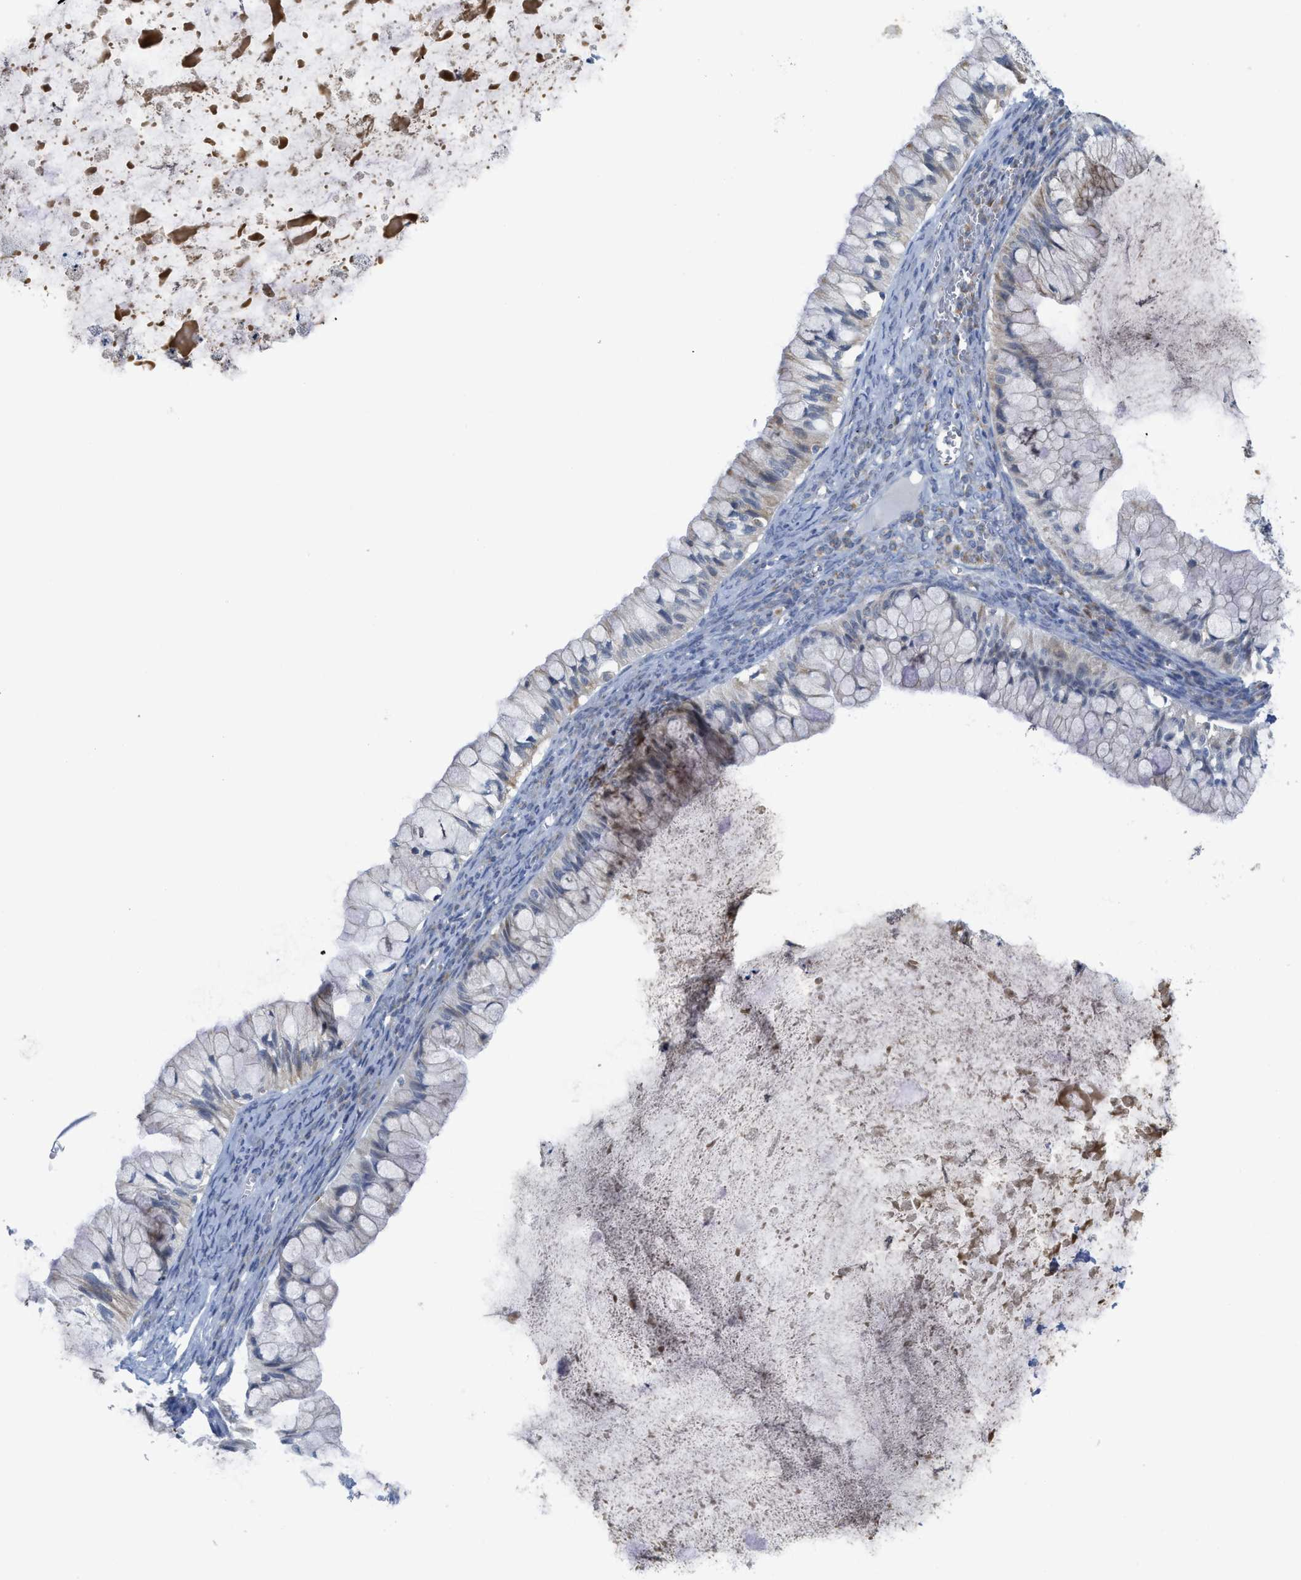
{"staining": {"intensity": "weak", "quantity": "<25%", "location": "cytoplasmic/membranous"}, "tissue": "ovarian cancer", "cell_type": "Tumor cells", "image_type": "cancer", "snomed": [{"axis": "morphology", "description": "Cystadenocarcinoma, mucinous, NOS"}, {"axis": "topography", "description": "Ovary"}], "caption": "The IHC image has no significant positivity in tumor cells of ovarian cancer (mucinous cystadenocarcinoma) tissue.", "gene": "GATD3", "patient": {"sex": "female", "age": 57}}